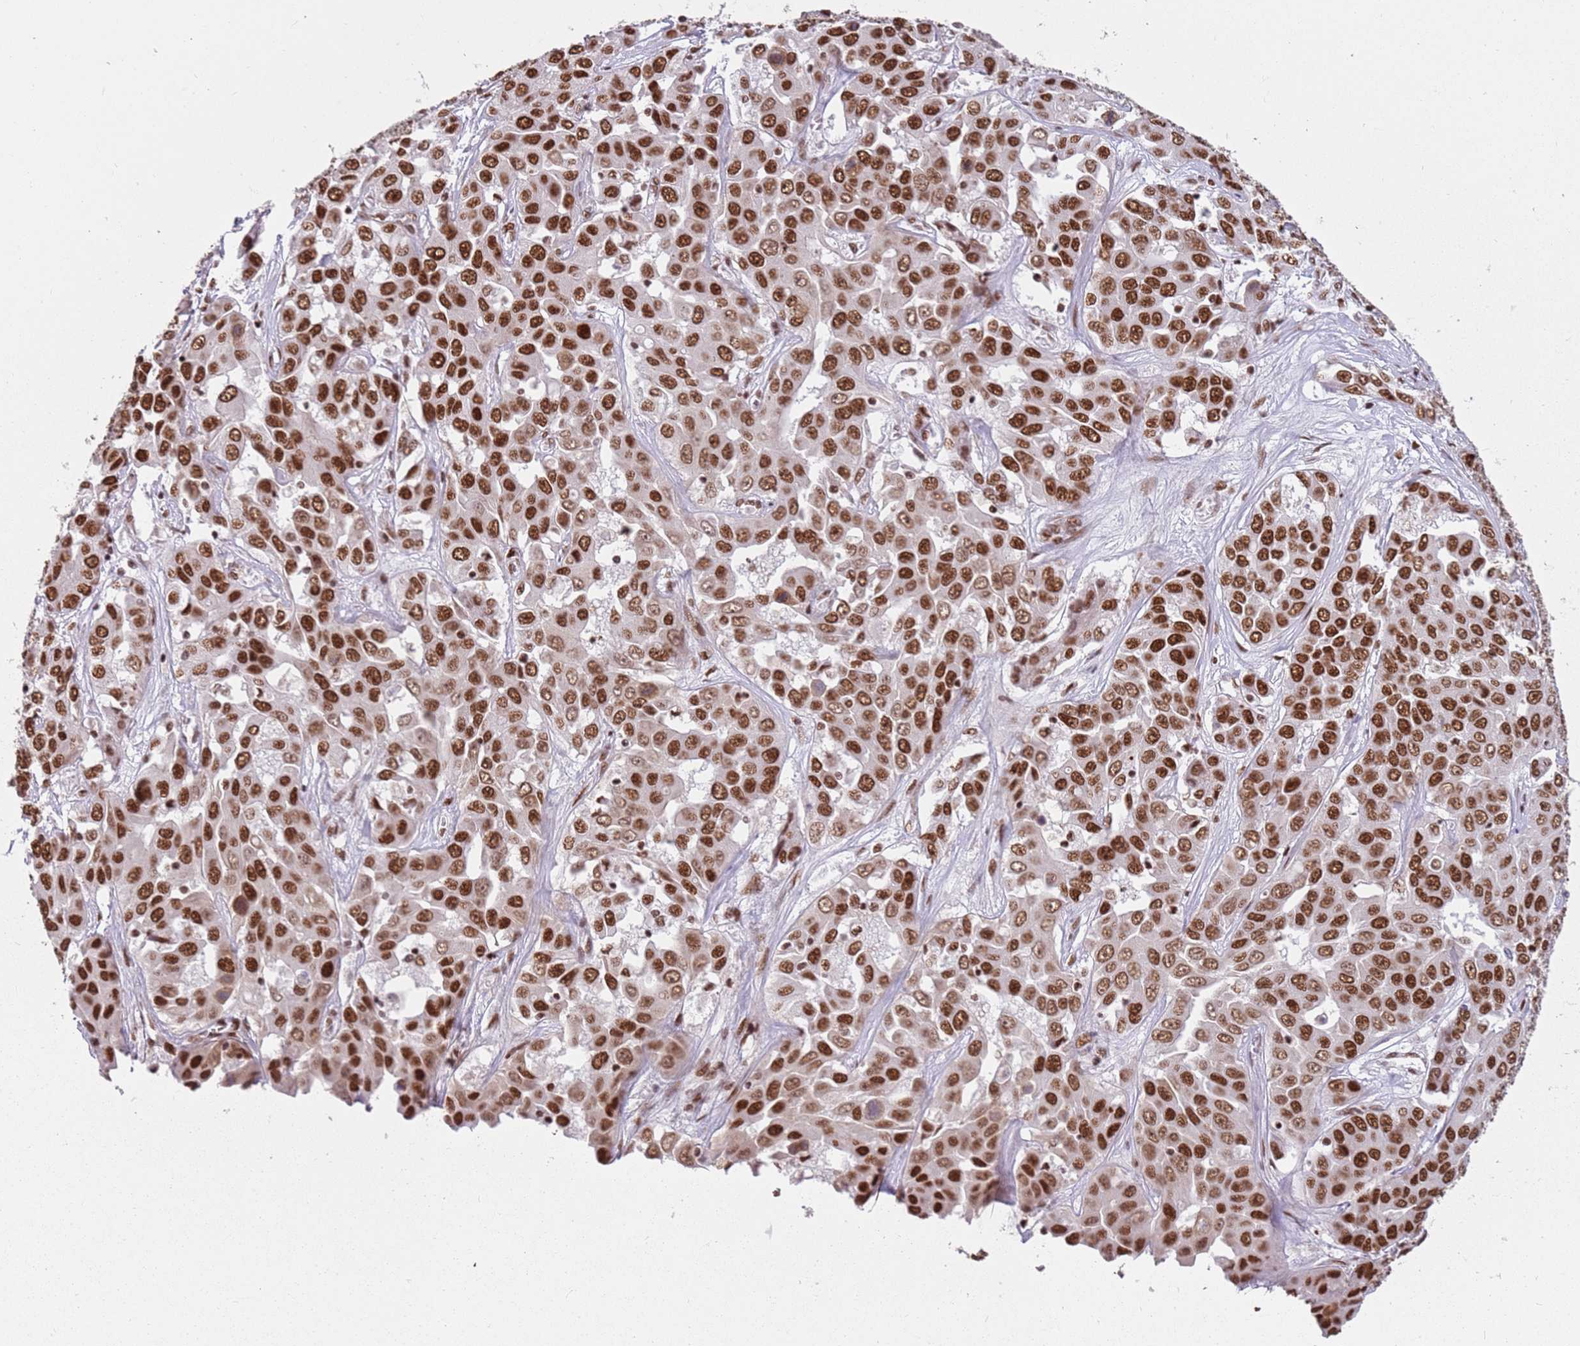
{"staining": {"intensity": "strong", "quantity": ">75%", "location": "nuclear"}, "tissue": "liver cancer", "cell_type": "Tumor cells", "image_type": "cancer", "snomed": [{"axis": "morphology", "description": "Cholangiocarcinoma"}, {"axis": "topography", "description": "Liver"}], "caption": "Protein staining of liver cancer tissue demonstrates strong nuclear expression in approximately >75% of tumor cells.", "gene": "TENT4A", "patient": {"sex": "female", "age": 52}}